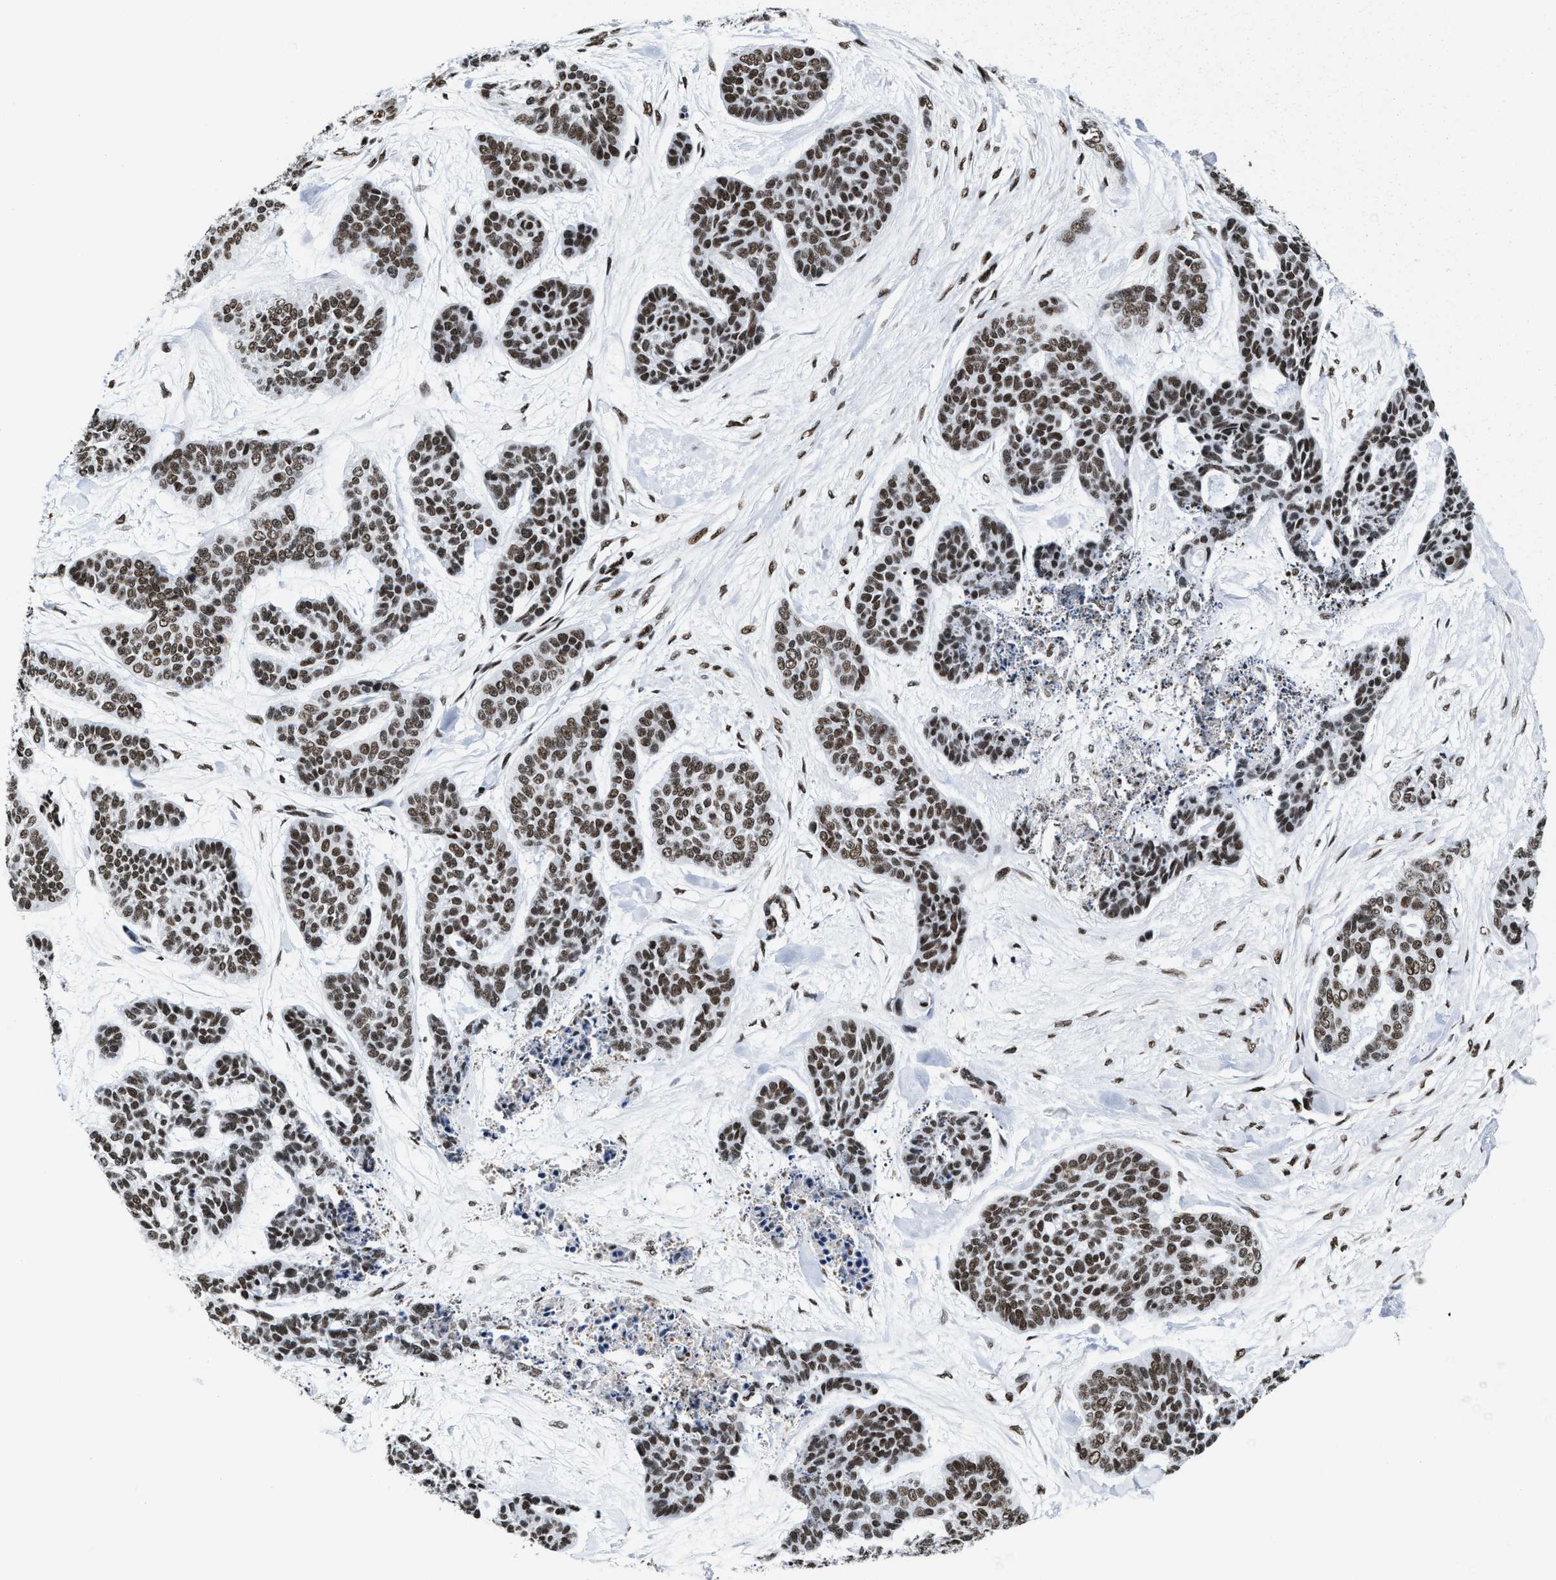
{"staining": {"intensity": "moderate", "quantity": ">75%", "location": "nuclear"}, "tissue": "skin cancer", "cell_type": "Tumor cells", "image_type": "cancer", "snomed": [{"axis": "morphology", "description": "Basal cell carcinoma"}, {"axis": "topography", "description": "Skin"}], "caption": "This is an image of IHC staining of skin cancer (basal cell carcinoma), which shows moderate expression in the nuclear of tumor cells.", "gene": "SMARCC2", "patient": {"sex": "female", "age": 64}}